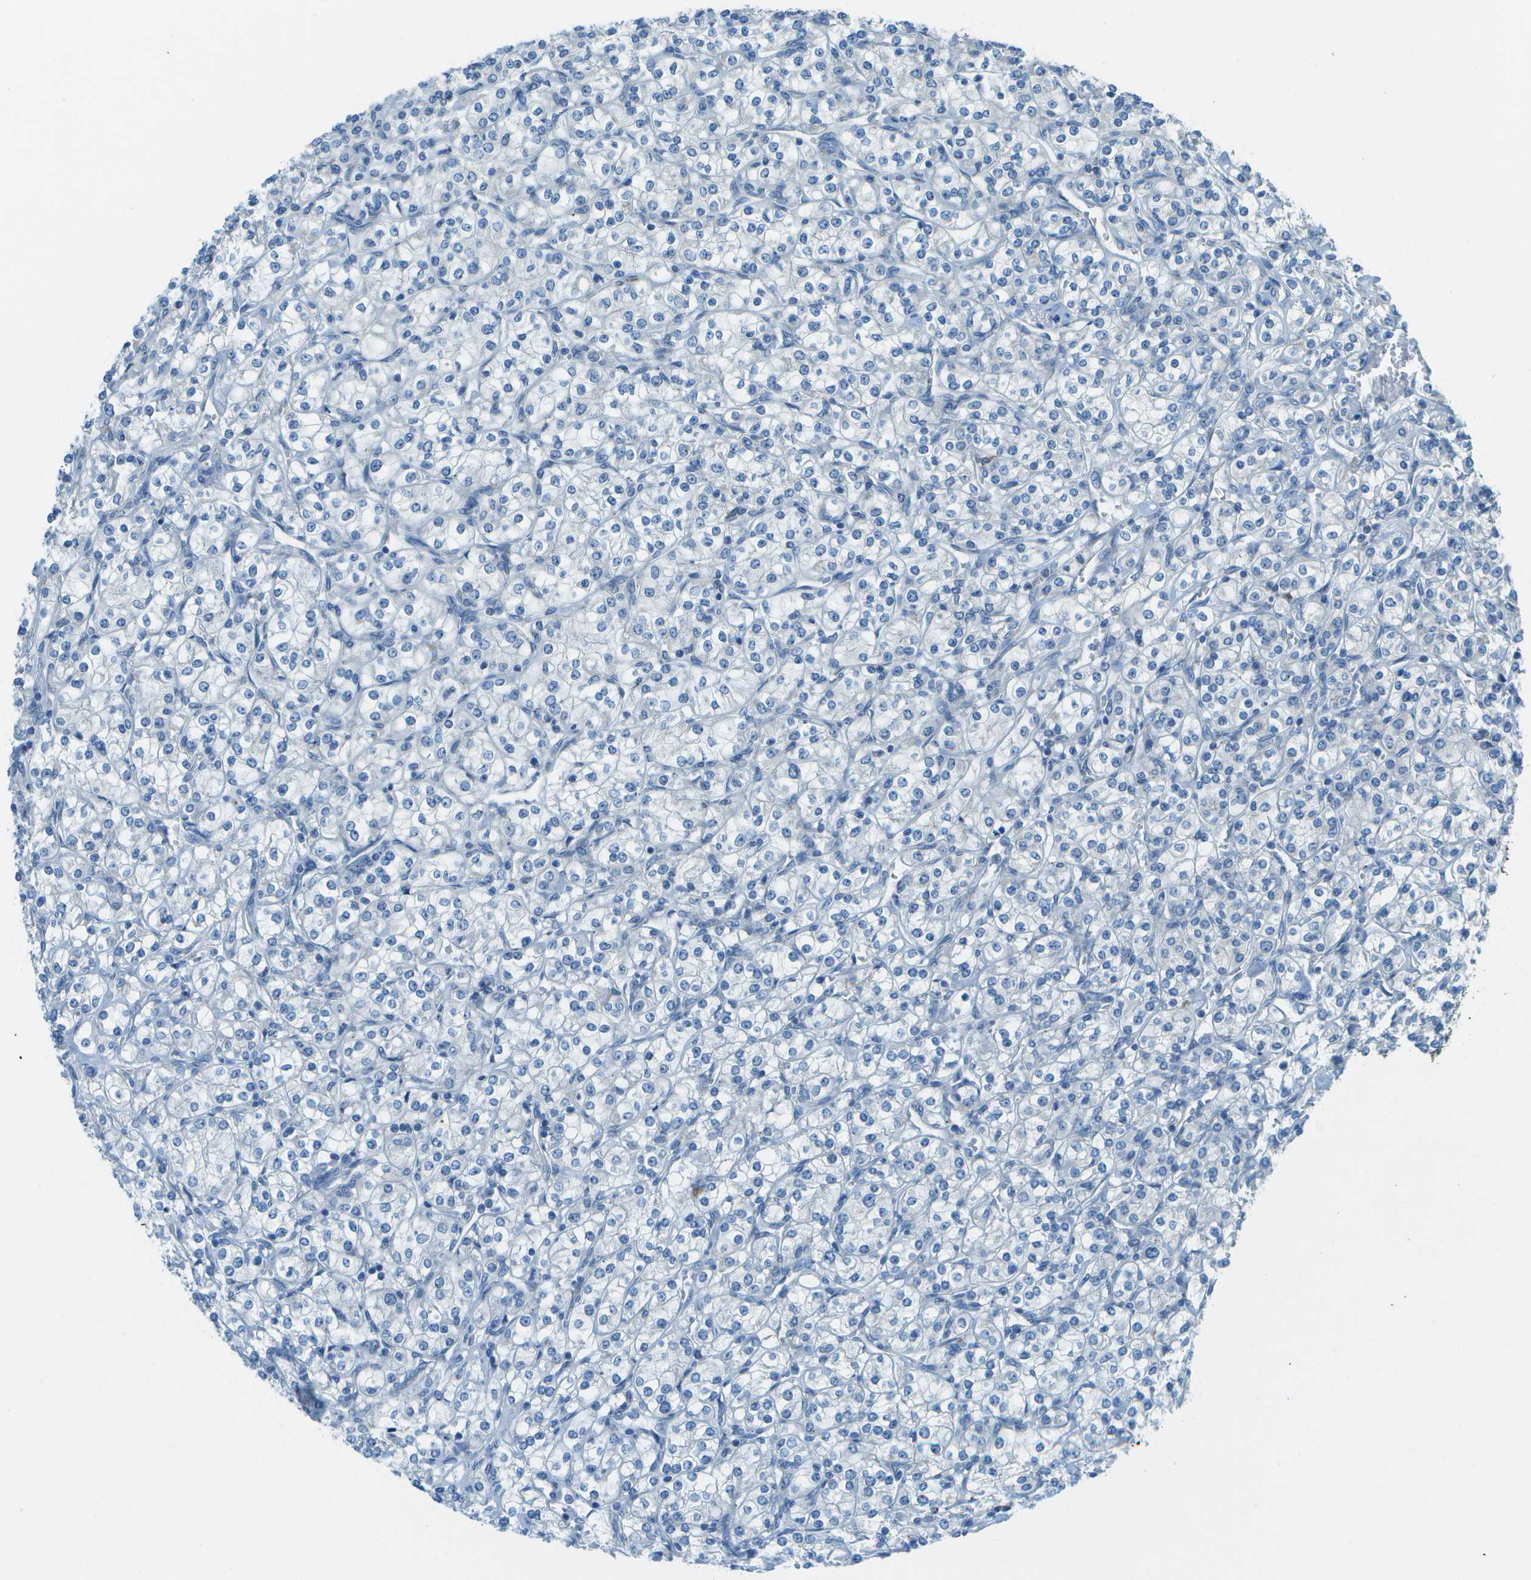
{"staining": {"intensity": "negative", "quantity": "none", "location": "none"}, "tissue": "renal cancer", "cell_type": "Tumor cells", "image_type": "cancer", "snomed": [{"axis": "morphology", "description": "Adenocarcinoma, NOS"}, {"axis": "topography", "description": "Kidney"}], "caption": "Tumor cells show no significant staining in renal adenocarcinoma.", "gene": "KCTD3", "patient": {"sex": "male", "age": 77}}